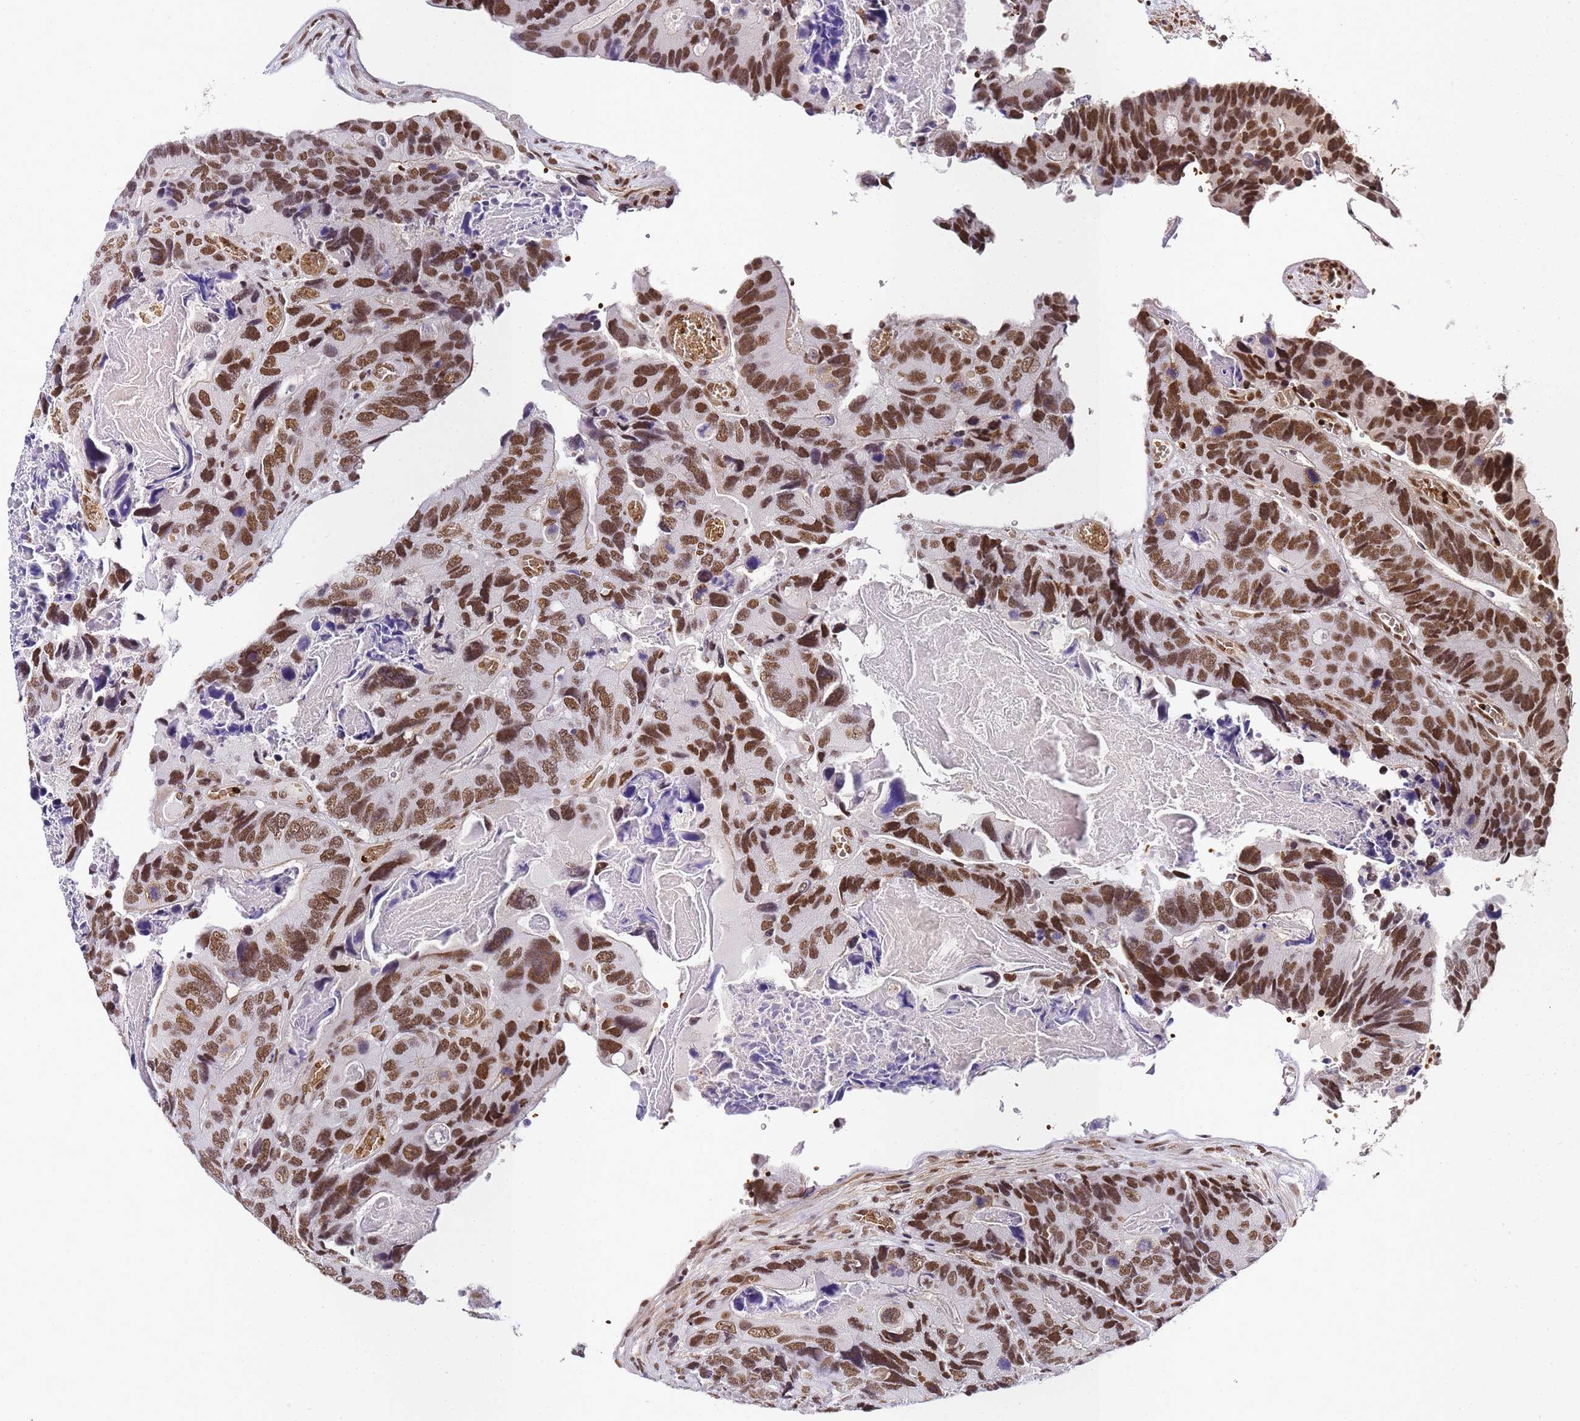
{"staining": {"intensity": "strong", "quantity": ">75%", "location": "nuclear"}, "tissue": "colorectal cancer", "cell_type": "Tumor cells", "image_type": "cancer", "snomed": [{"axis": "morphology", "description": "Adenocarcinoma, NOS"}, {"axis": "topography", "description": "Colon"}], "caption": "Brown immunohistochemical staining in colorectal cancer (adenocarcinoma) reveals strong nuclear positivity in approximately >75% of tumor cells.", "gene": "POLR1A", "patient": {"sex": "male", "age": 84}}